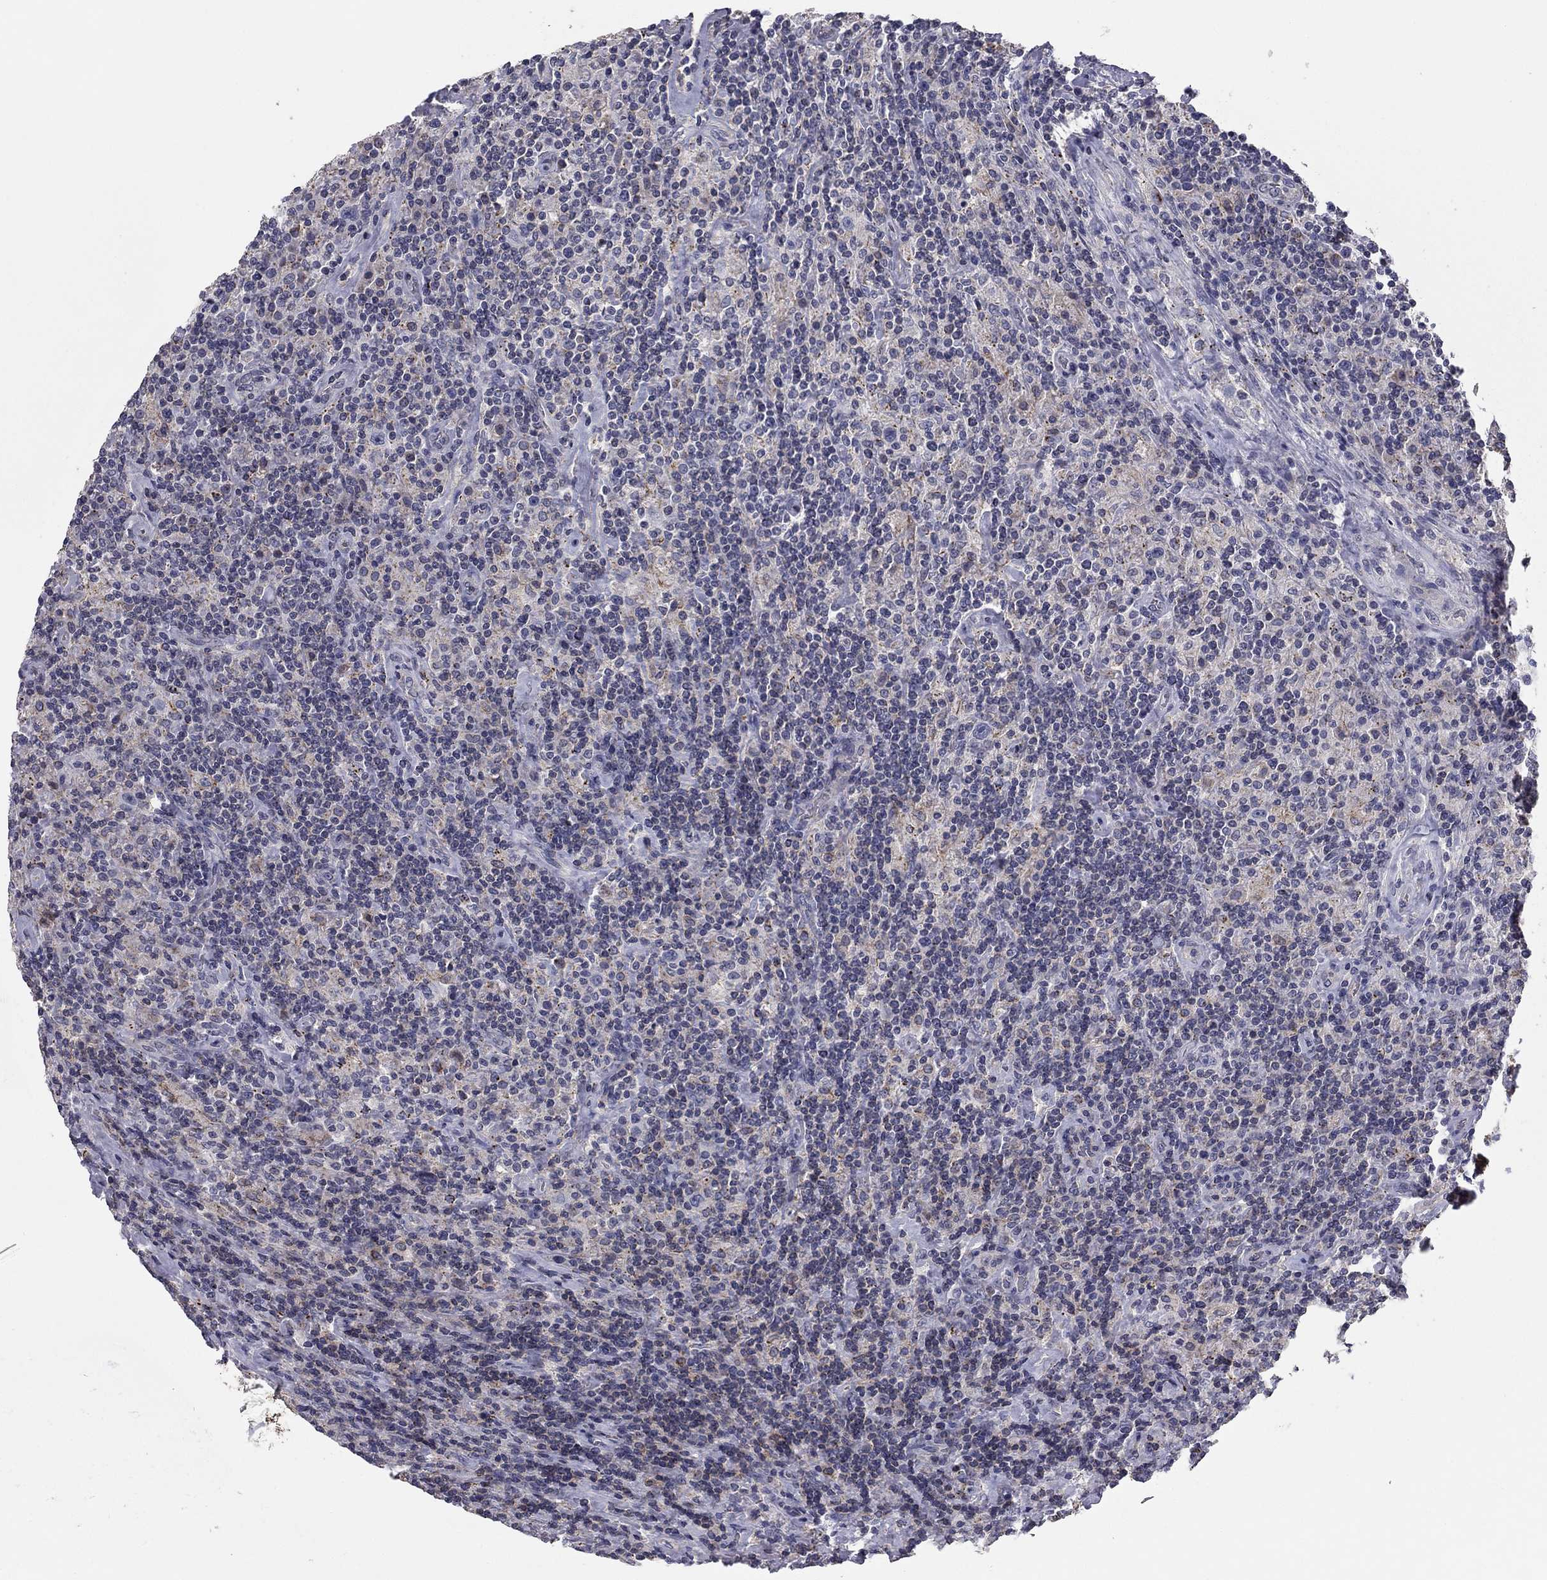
{"staining": {"intensity": "negative", "quantity": "none", "location": "none"}, "tissue": "lymphoma", "cell_type": "Tumor cells", "image_type": "cancer", "snomed": [{"axis": "morphology", "description": "Hodgkin's disease, NOS"}, {"axis": "topography", "description": "Lymph node"}], "caption": "DAB immunohistochemical staining of Hodgkin's disease exhibits no significant expression in tumor cells.", "gene": "SEPTIN3", "patient": {"sex": "male", "age": 70}}